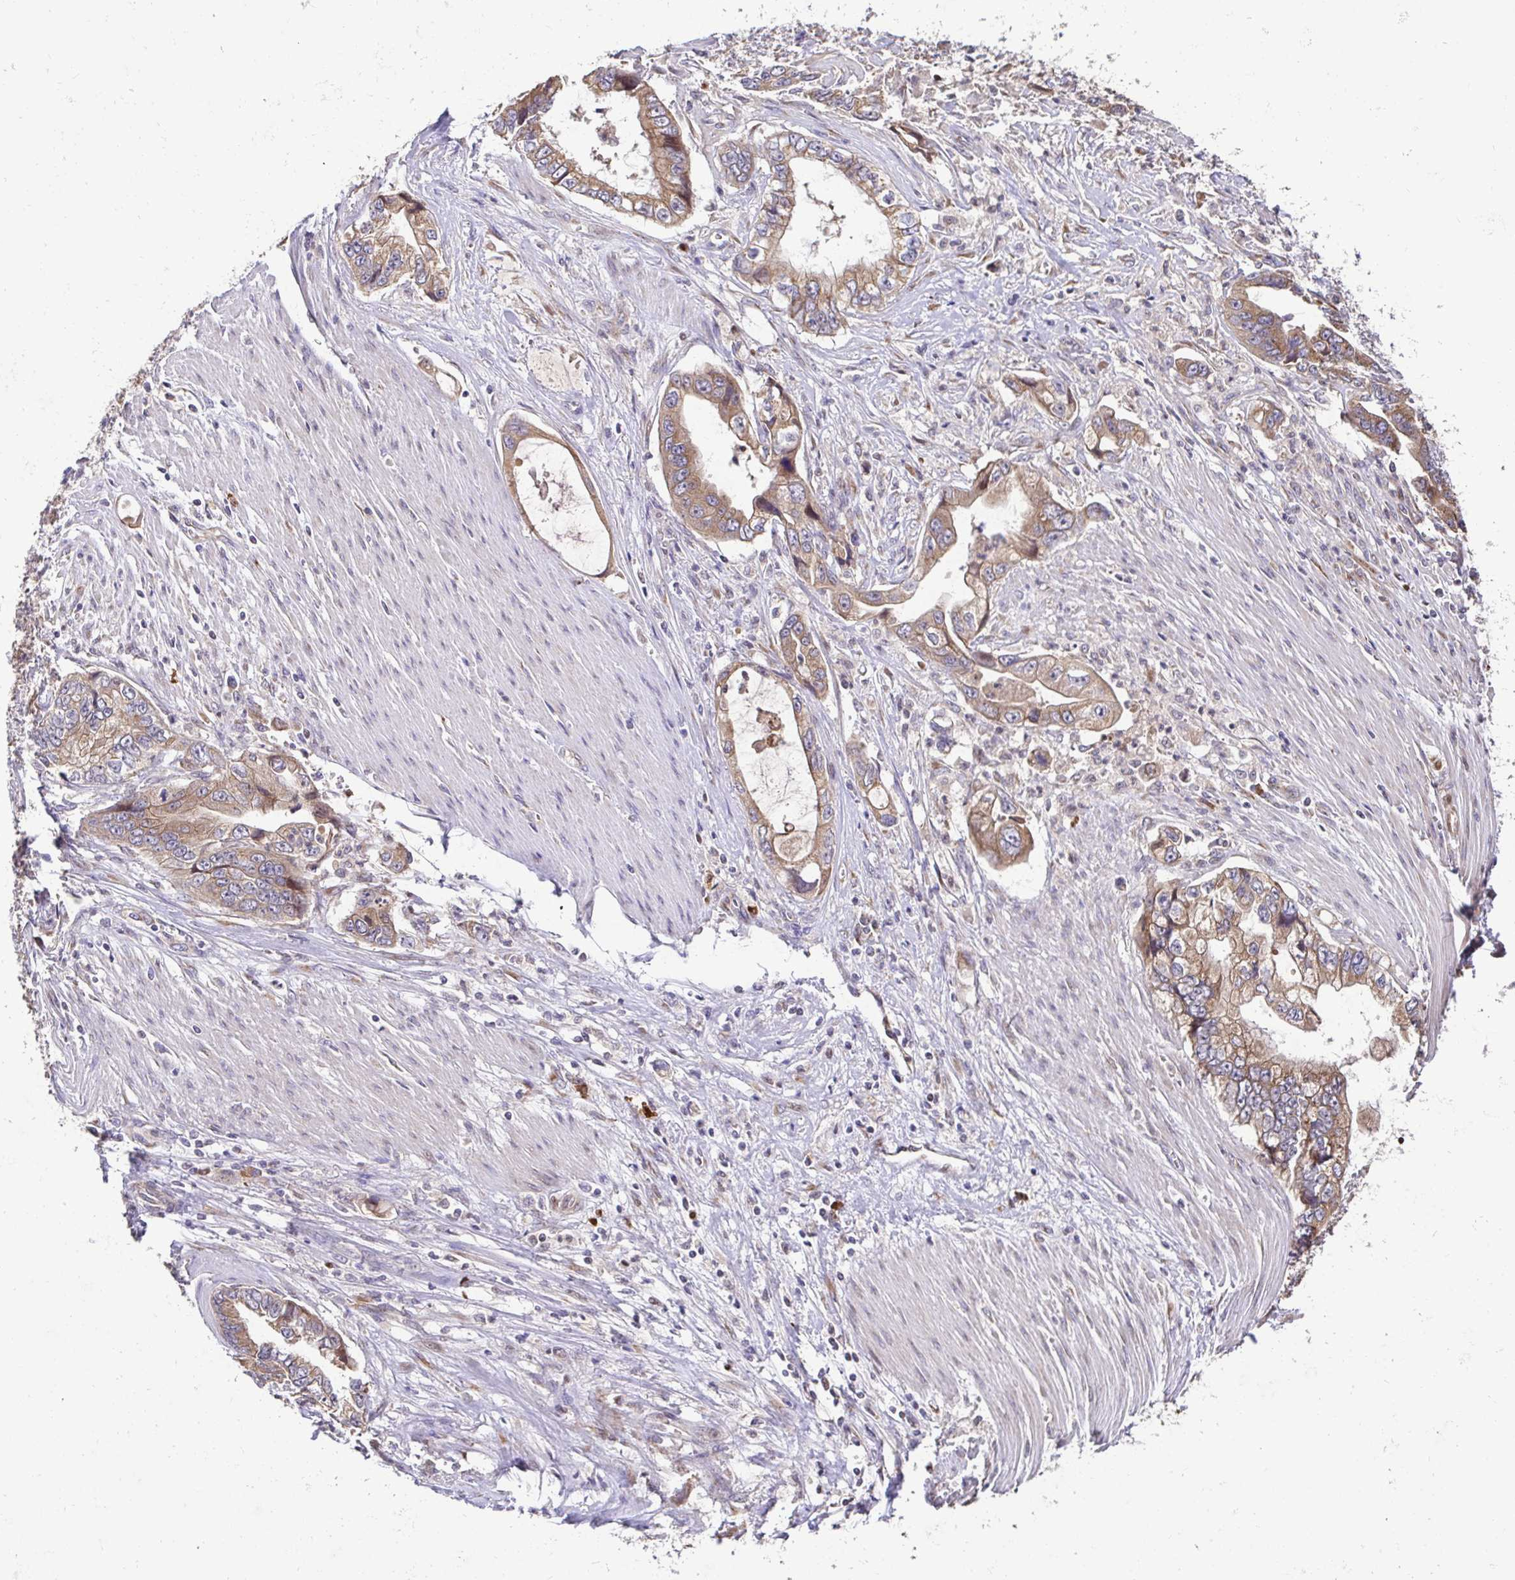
{"staining": {"intensity": "weak", "quantity": ">75%", "location": "cytoplasmic/membranous"}, "tissue": "stomach cancer", "cell_type": "Tumor cells", "image_type": "cancer", "snomed": [{"axis": "morphology", "description": "Adenocarcinoma, NOS"}, {"axis": "topography", "description": "Pancreas"}, {"axis": "topography", "description": "Stomach, upper"}], "caption": "Immunohistochemistry image of adenocarcinoma (stomach) stained for a protein (brown), which demonstrates low levels of weak cytoplasmic/membranous expression in about >75% of tumor cells.", "gene": "ELP1", "patient": {"sex": "male", "age": 77}}